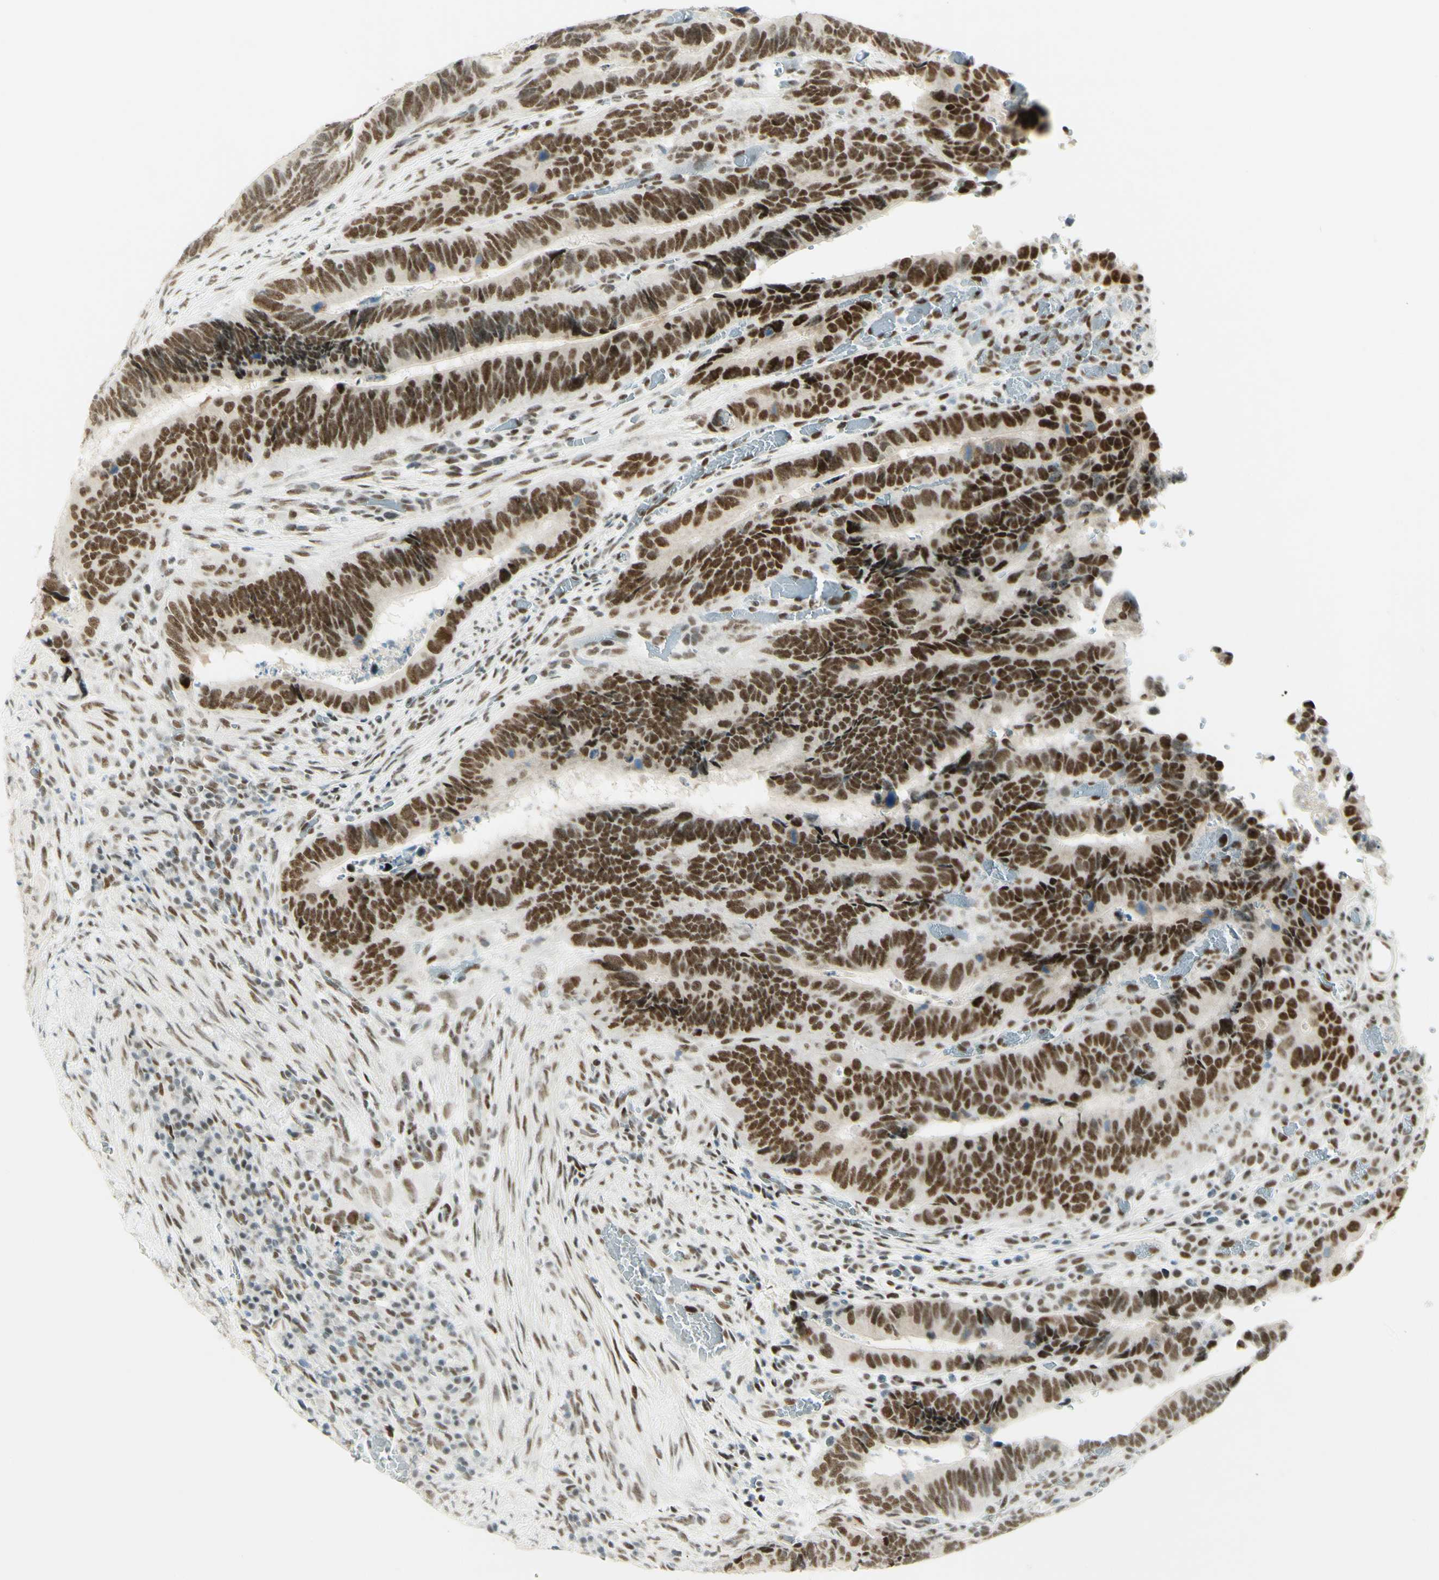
{"staining": {"intensity": "moderate", "quantity": ">75%", "location": "nuclear"}, "tissue": "colorectal cancer", "cell_type": "Tumor cells", "image_type": "cancer", "snomed": [{"axis": "morphology", "description": "Adenocarcinoma, NOS"}, {"axis": "topography", "description": "Colon"}], "caption": "Brown immunohistochemical staining in colorectal adenocarcinoma demonstrates moderate nuclear positivity in about >75% of tumor cells.", "gene": "PMS2", "patient": {"sex": "male", "age": 72}}